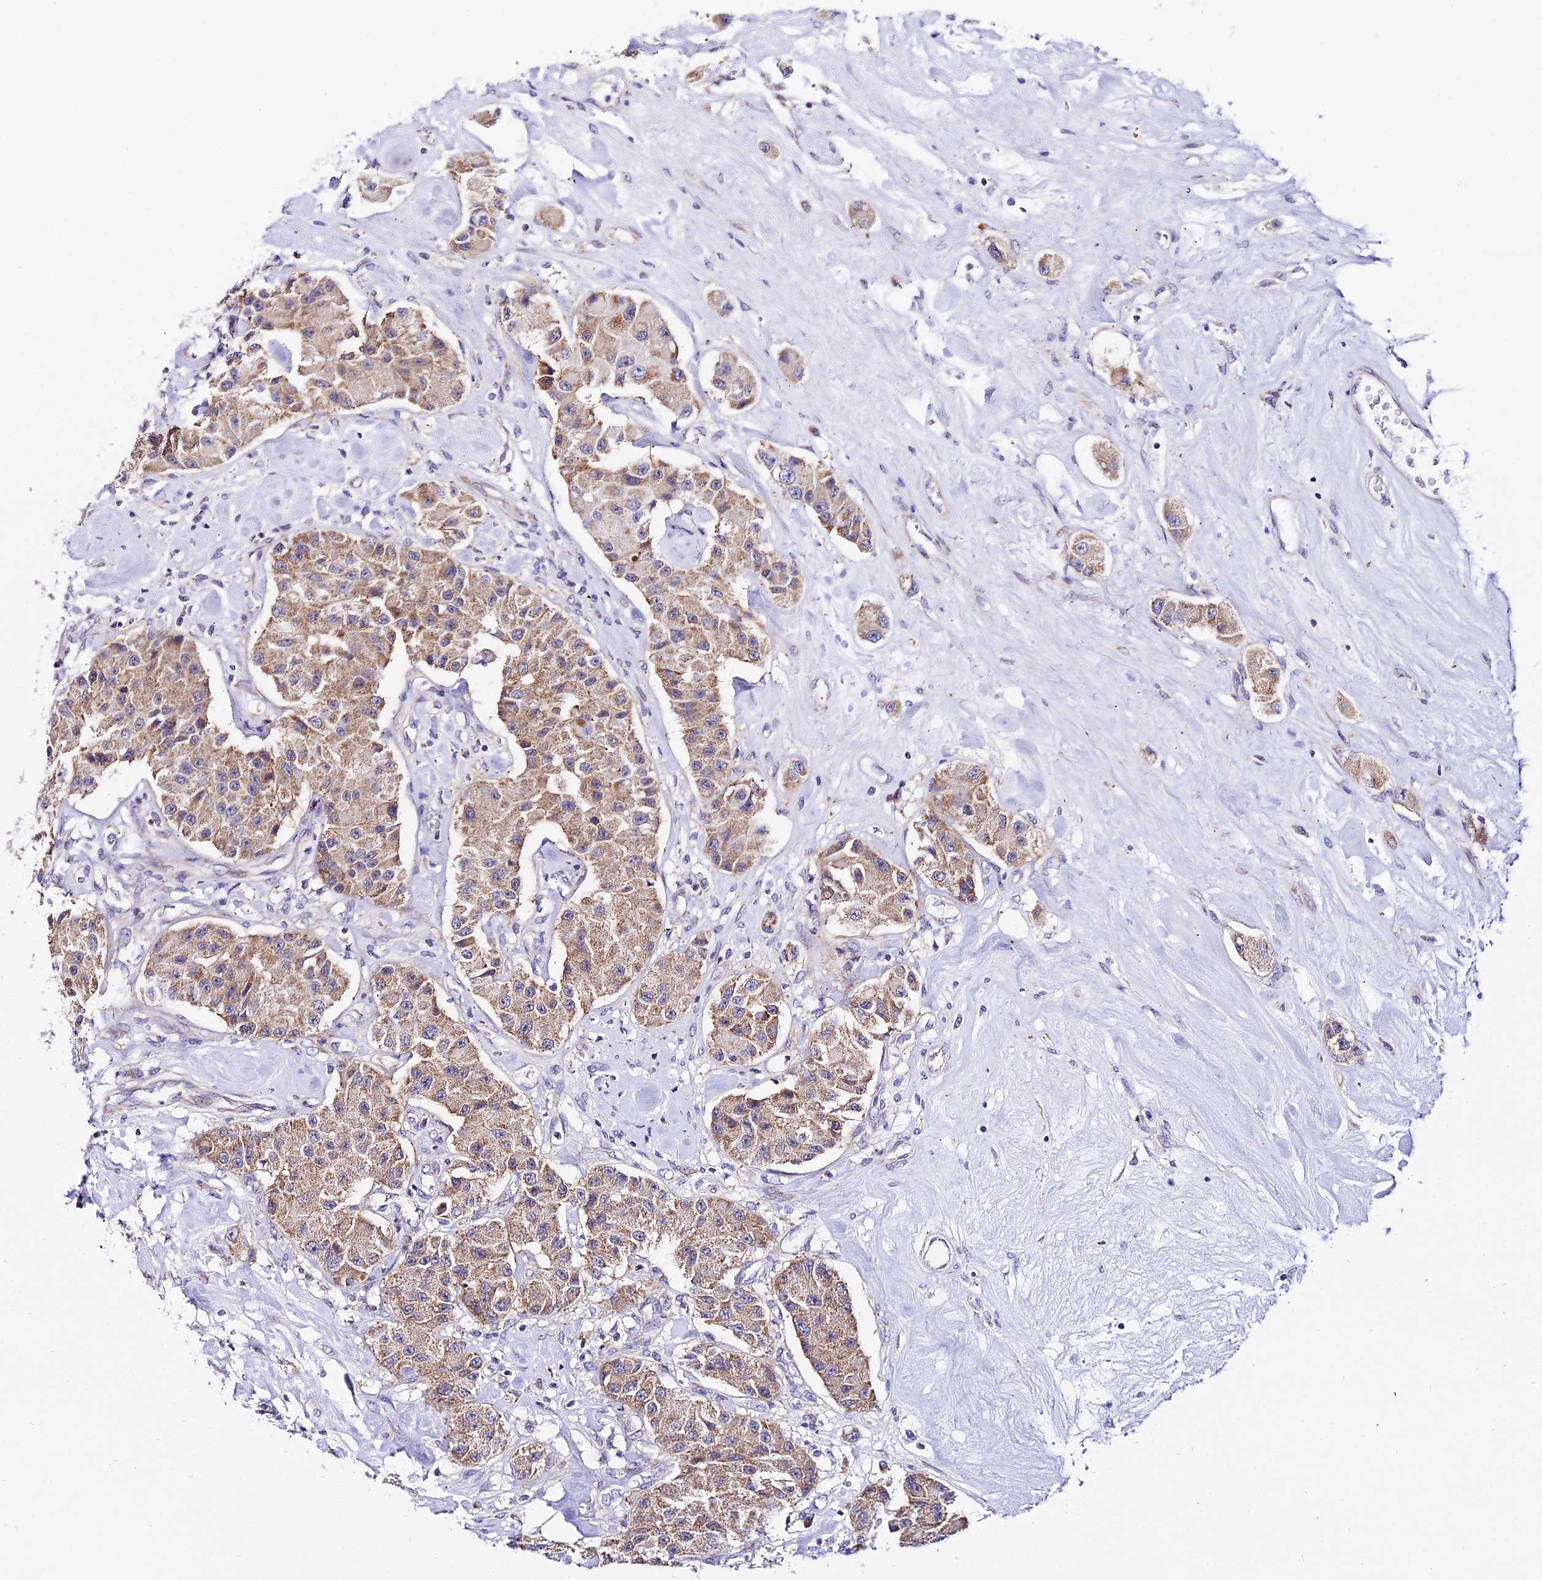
{"staining": {"intensity": "moderate", "quantity": ">75%", "location": "cytoplasmic/membranous"}, "tissue": "carcinoid", "cell_type": "Tumor cells", "image_type": "cancer", "snomed": [{"axis": "morphology", "description": "Carcinoid, malignant, NOS"}, {"axis": "topography", "description": "Pancreas"}], "caption": "About >75% of tumor cells in human malignant carcinoid show moderate cytoplasmic/membranous protein staining as visualized by brown immunohistochemical staining.", "gene": "ATP5PB", "patient": {"sex": "male", "age": 41}}